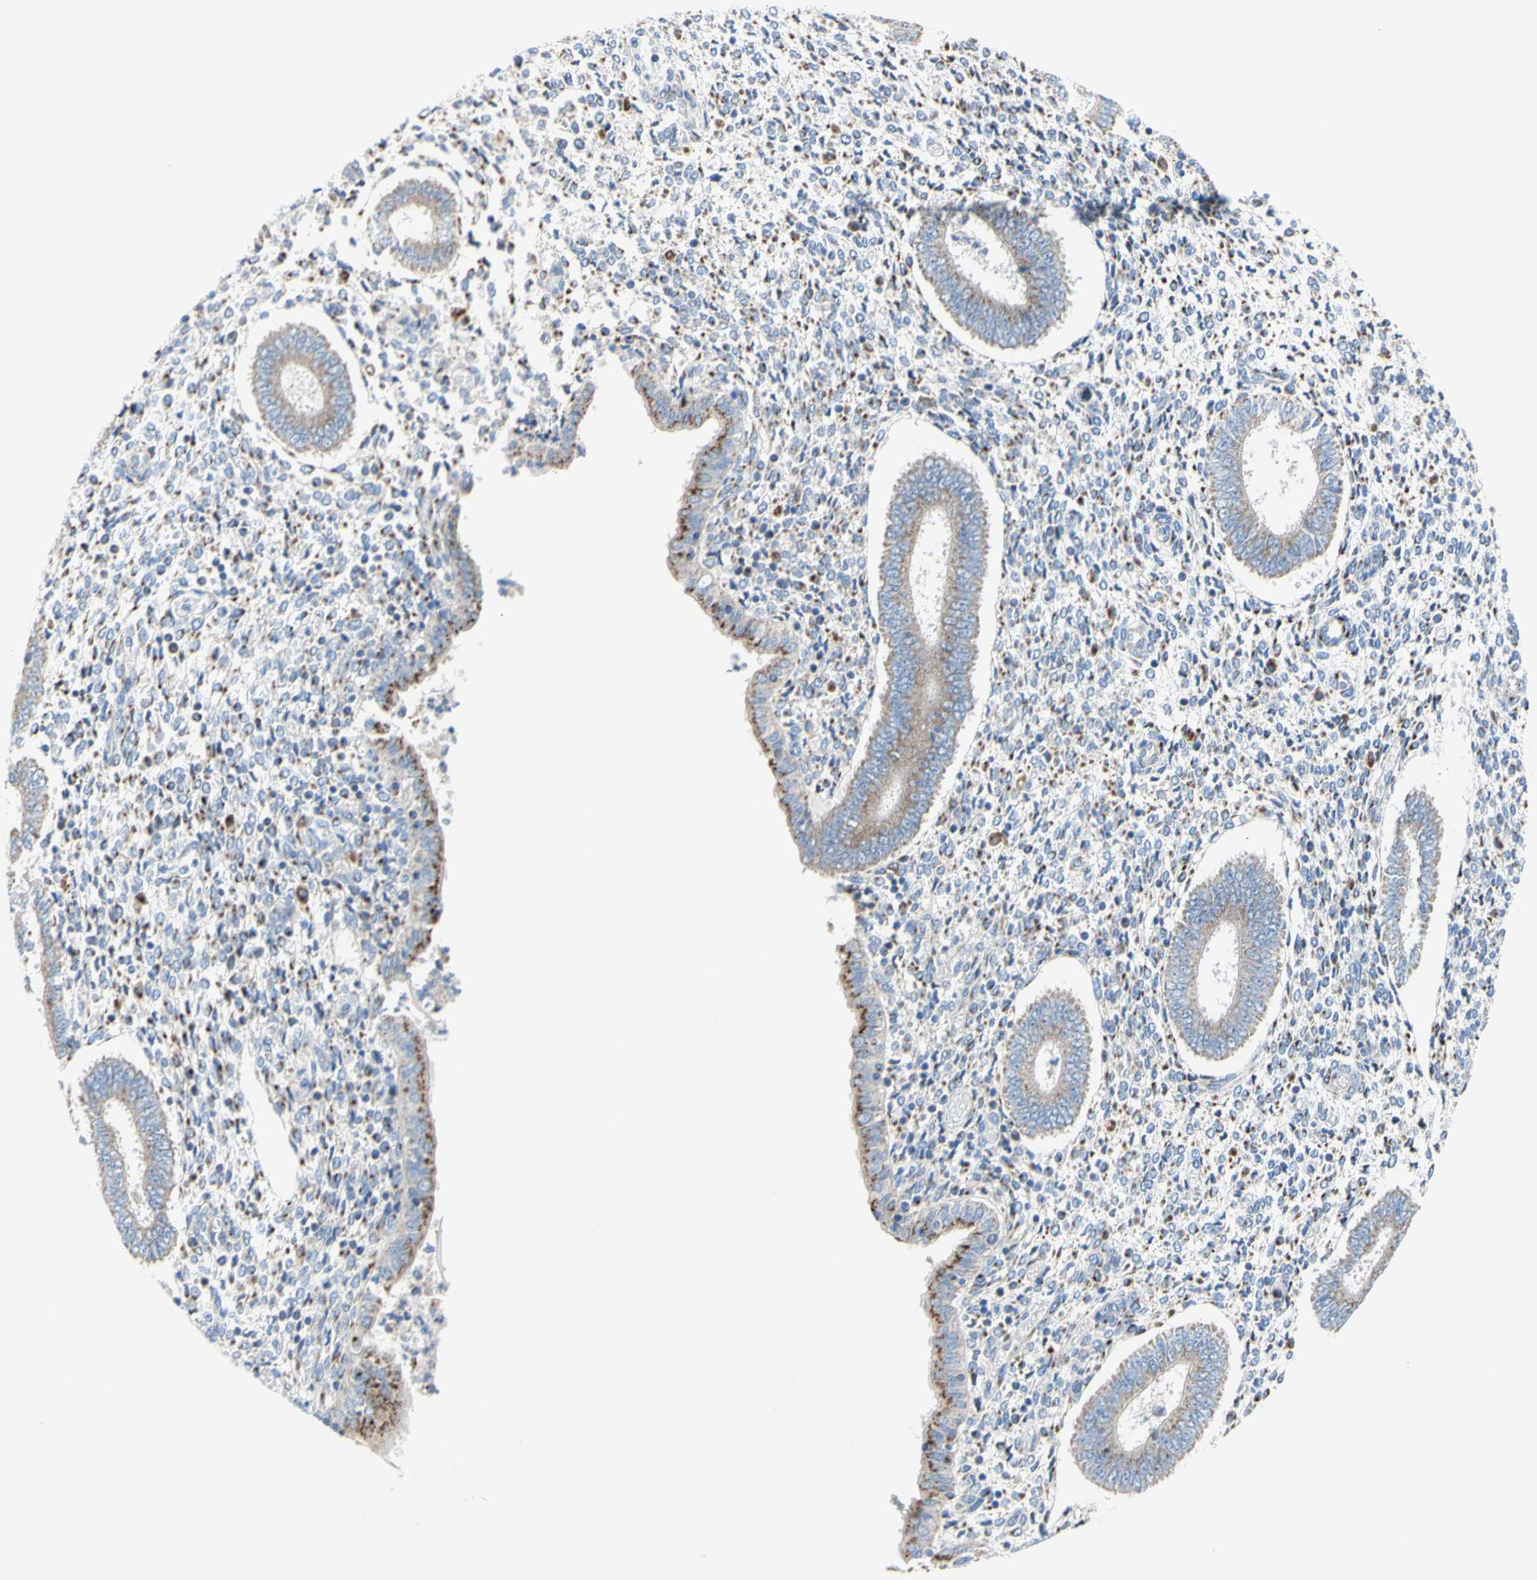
{"staining": {"intensity": "moderate", "quantity": "<25%", "location": "cytoplasmic/membranous"}, "tissue": "endometrium", "cell_type": "Cells in endometrial stroma", "image_type": "normal", "snomed": [{"axis": "morphology", "description": "Normal tissue, NOS"}, {"axis": "topography", "description": "Endometrium"}], "caption": "Immunohistochemical staining of normal endometrium shows <25% levels of moderate cytoplasmic/membranous protein positivity in approximately <25% of cells in endometrial stroma.", "gene": "GALNT2", "patient": {"sex": "female", "age": 35}}